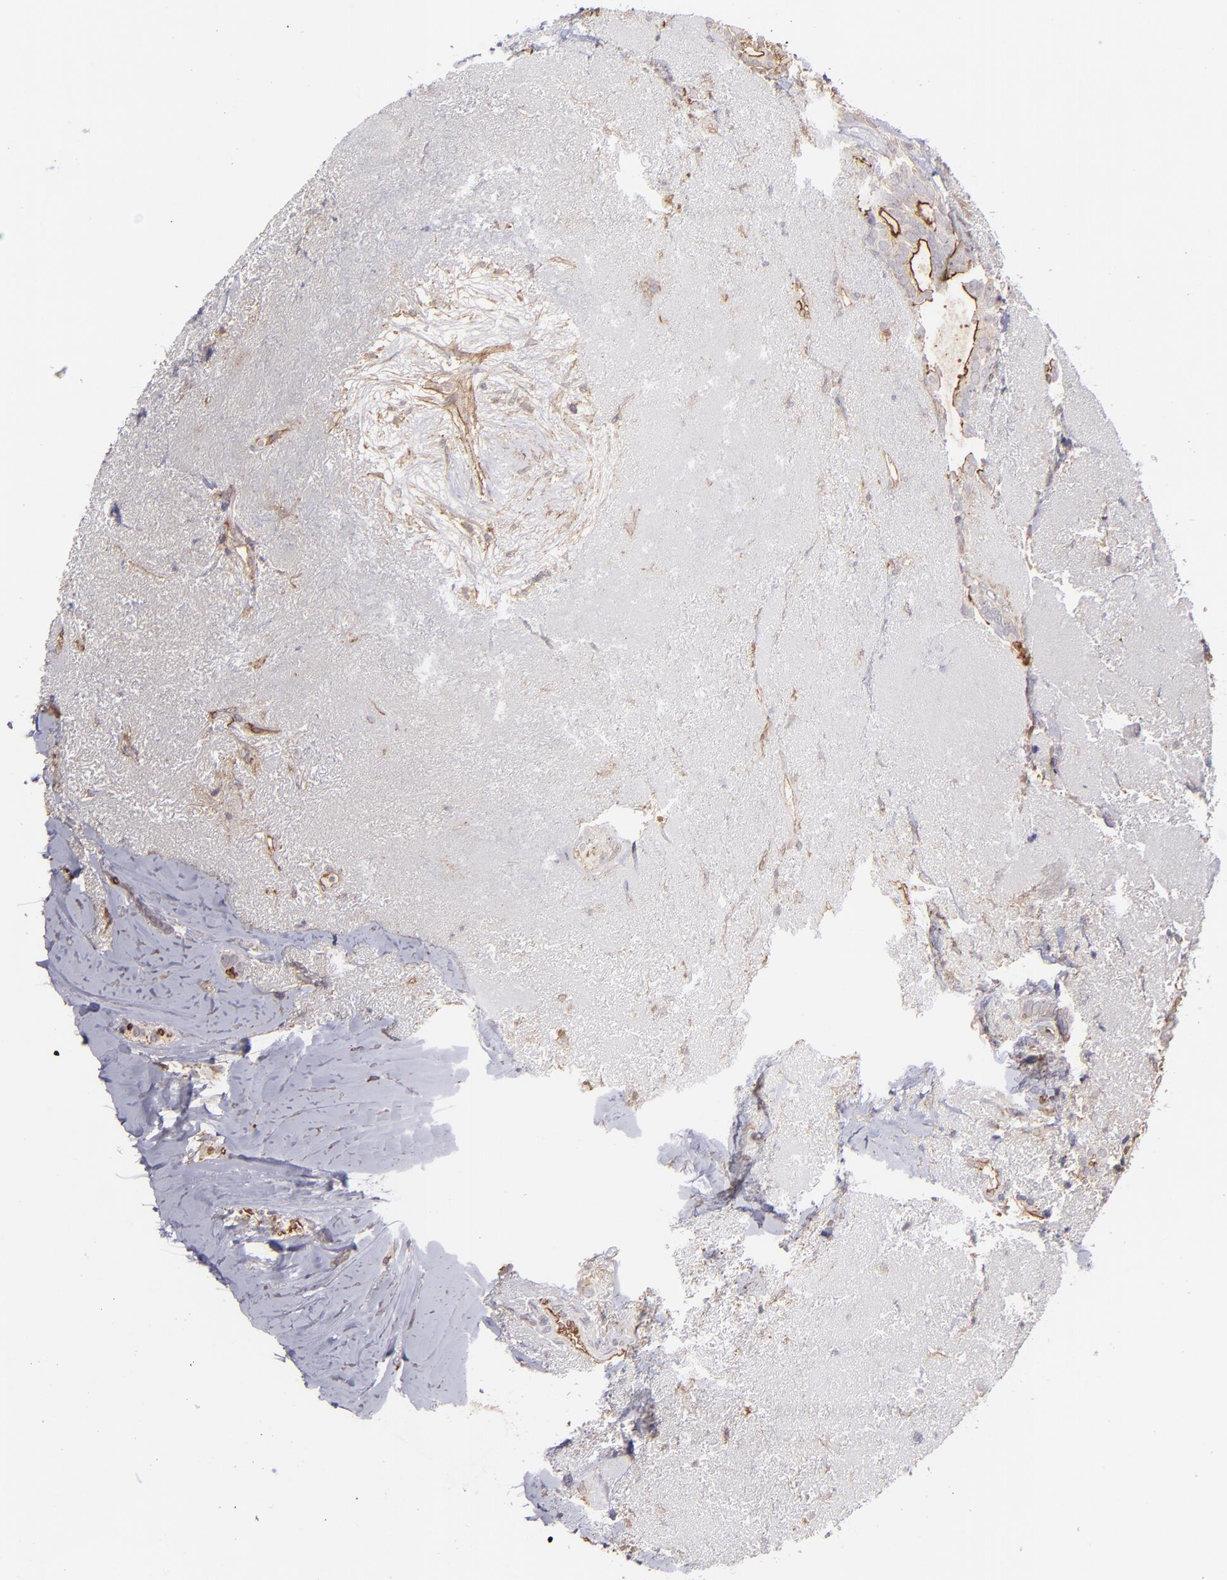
{"staining": {"intensity": "weak", "quantity": "25%-75%", "location": "cytoplasmic/membranous"}, "tissue": "breast cancer", "cell_type": "Tumor cells", "image_type": "cancer", "snomed": [{"axis": "morphology", "description": "Duct carcinoma"}, {"axis": "topography", "description": "Breast"}], "caption": "Immunohistochemical staining of breast cancer exhibits low levels of weak cytoplasmic/membranous protein positivity in approximately 25%-75% of tumor cells.", "gene": "ICAM1", "patient": {"sex": "female", "age": 54}}